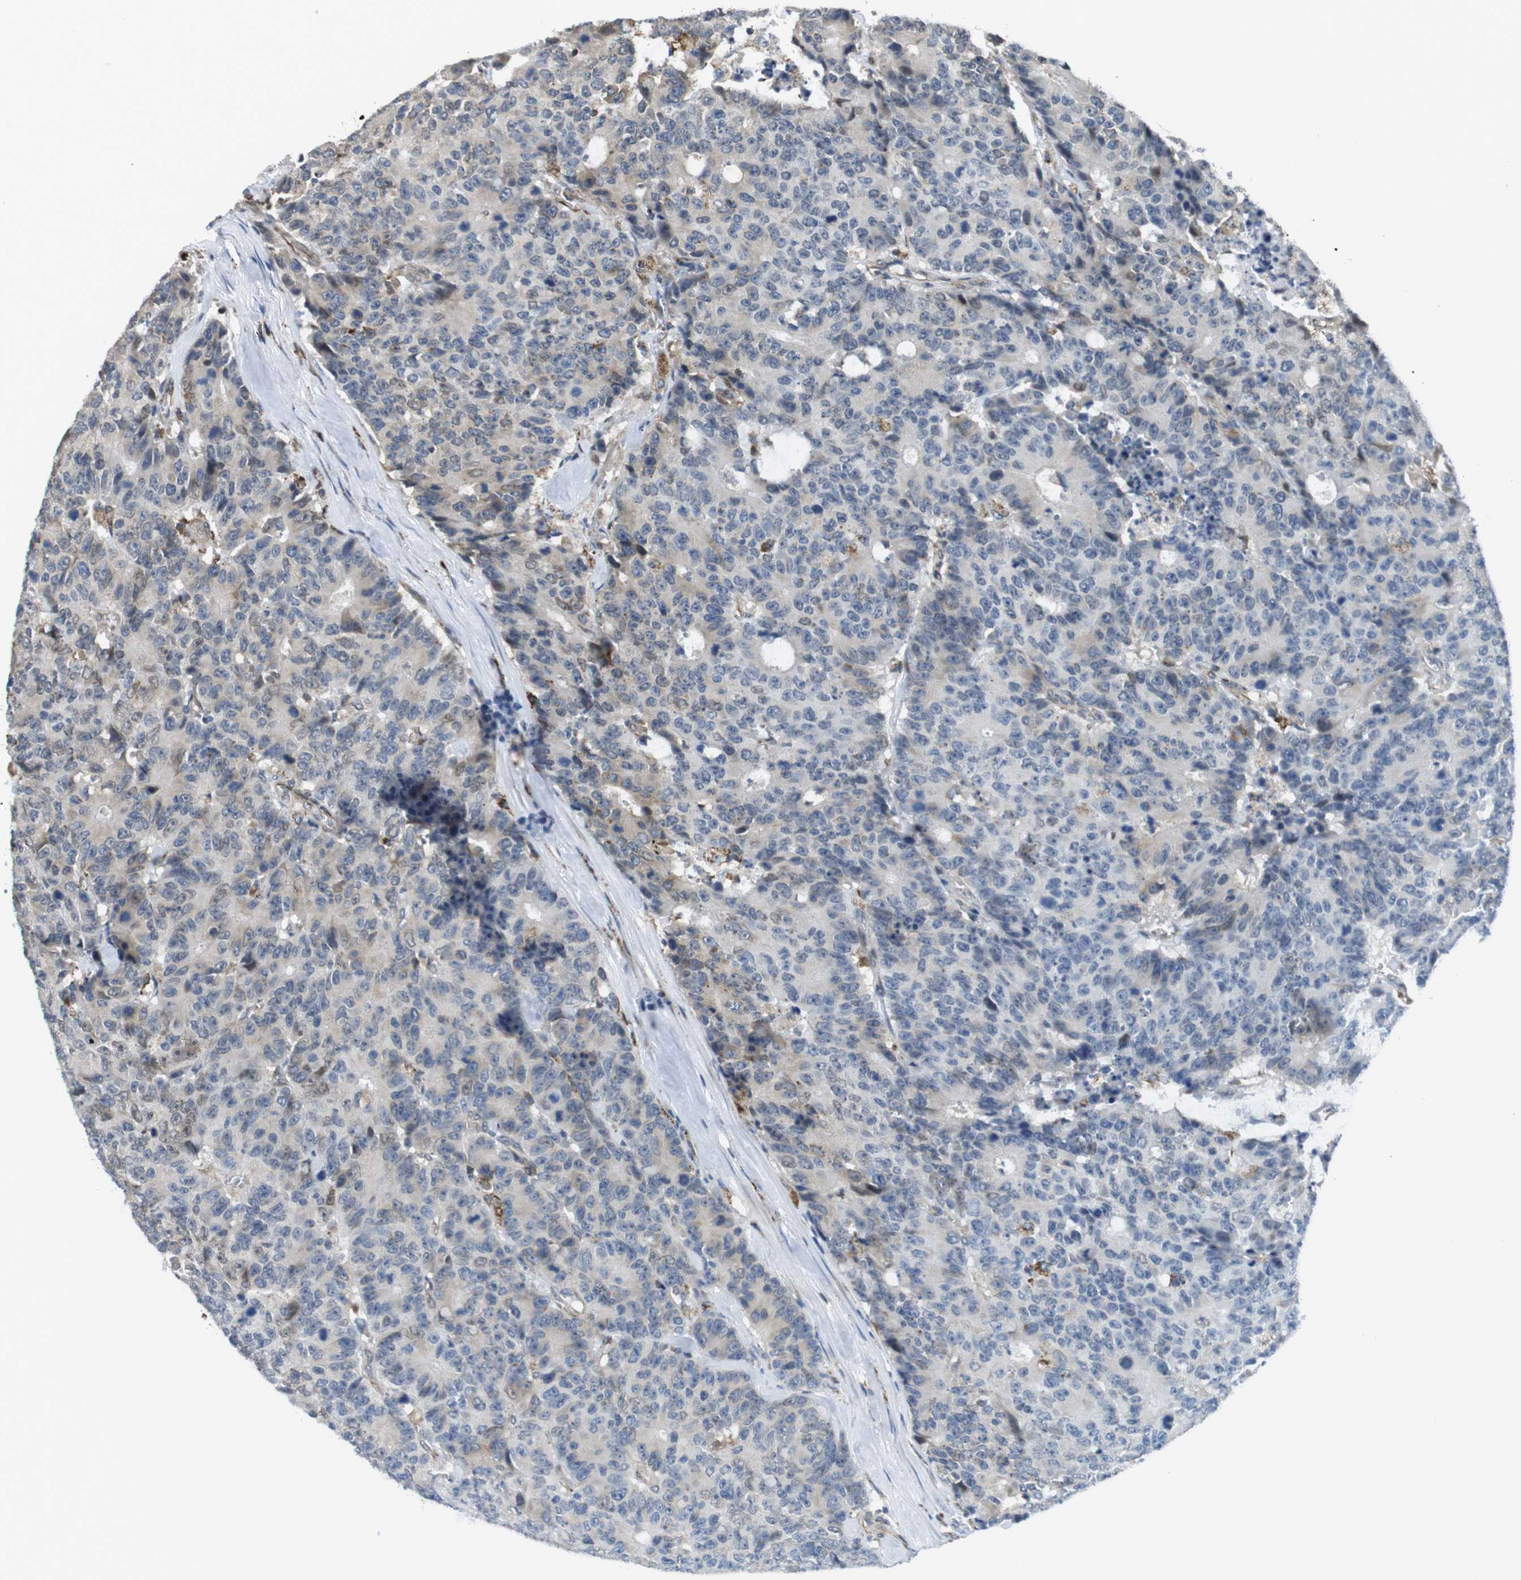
{"staining": {"intensity": "negative", "quantity": "none", "location": "none"}, "tissue": "colorectal cancer", "cell_type": "Tumor cells", "image_type": "cancer", "snomed": [{"axis": "morphology", "description": "Adenocarcinoma, NOS"}, {"axis": "topography", "description": "Colon"}], "caption": "Human adenocarcinoma (colorectal) stained for a protein using IHC exhibits no expression in tumor cells.", "gene": "KCNE3", "patient": {"sex": "female", "age": 86}}